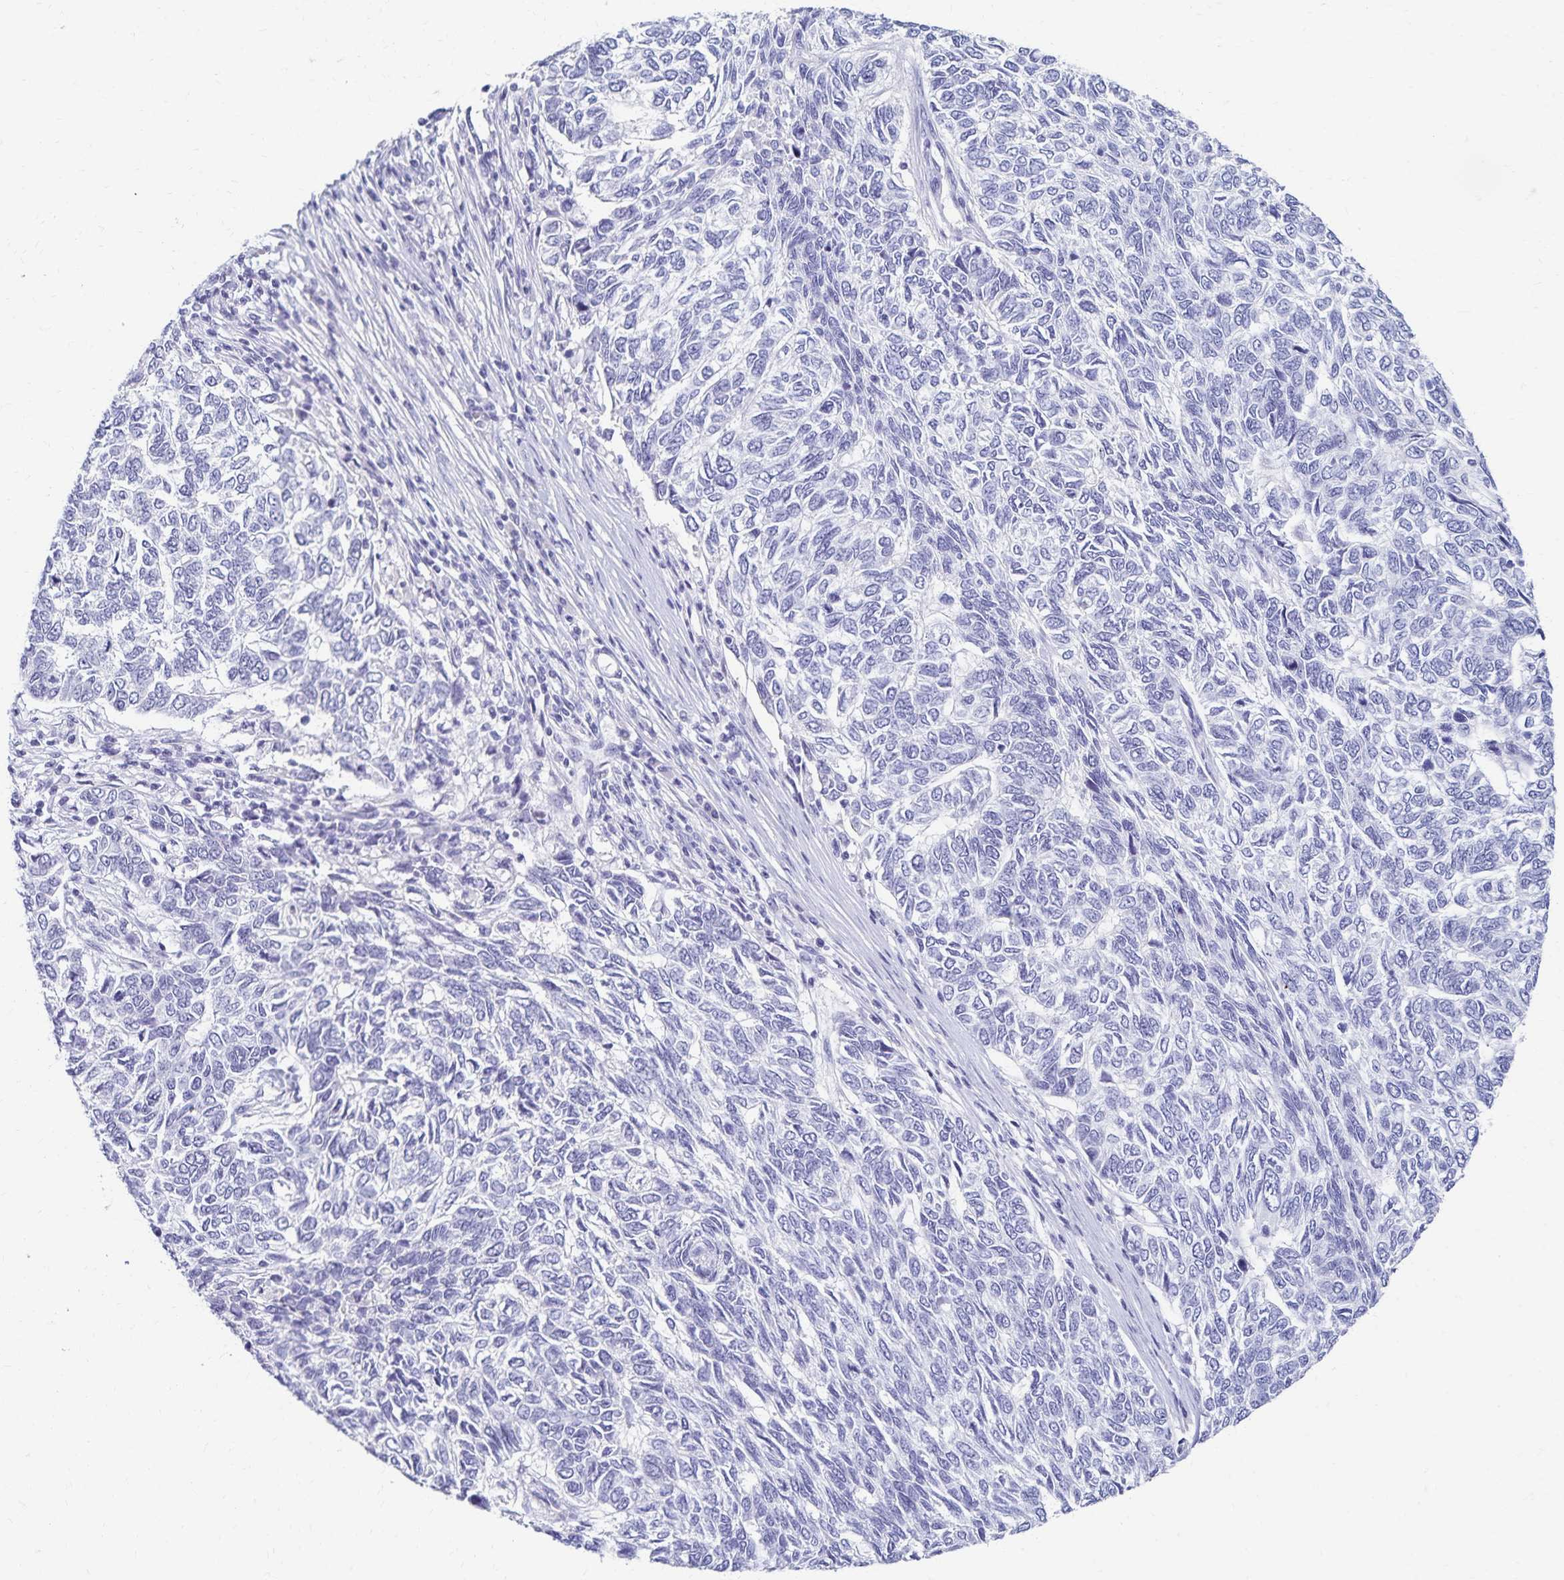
{"staining": {"intensity": "negative", "quantity": "none", "location": "none"}, "tissue": "skin cancer", "cell_type": "Tumor cells", "image_type": "cancer", "snomed": [{"axis": "morphology", "description": "Basal cell carcinoma"}, {"axis": "topography", "description": "Skin"}], "caption": "This micrograph is of skin basal cell carcinoma stained with IHC to label a protein in brown with the nuclei are counter-stained blue. There is no staining in tumor cells.", "gene": "C2orf50", "patient": {"sex": "female", "age": 65}}